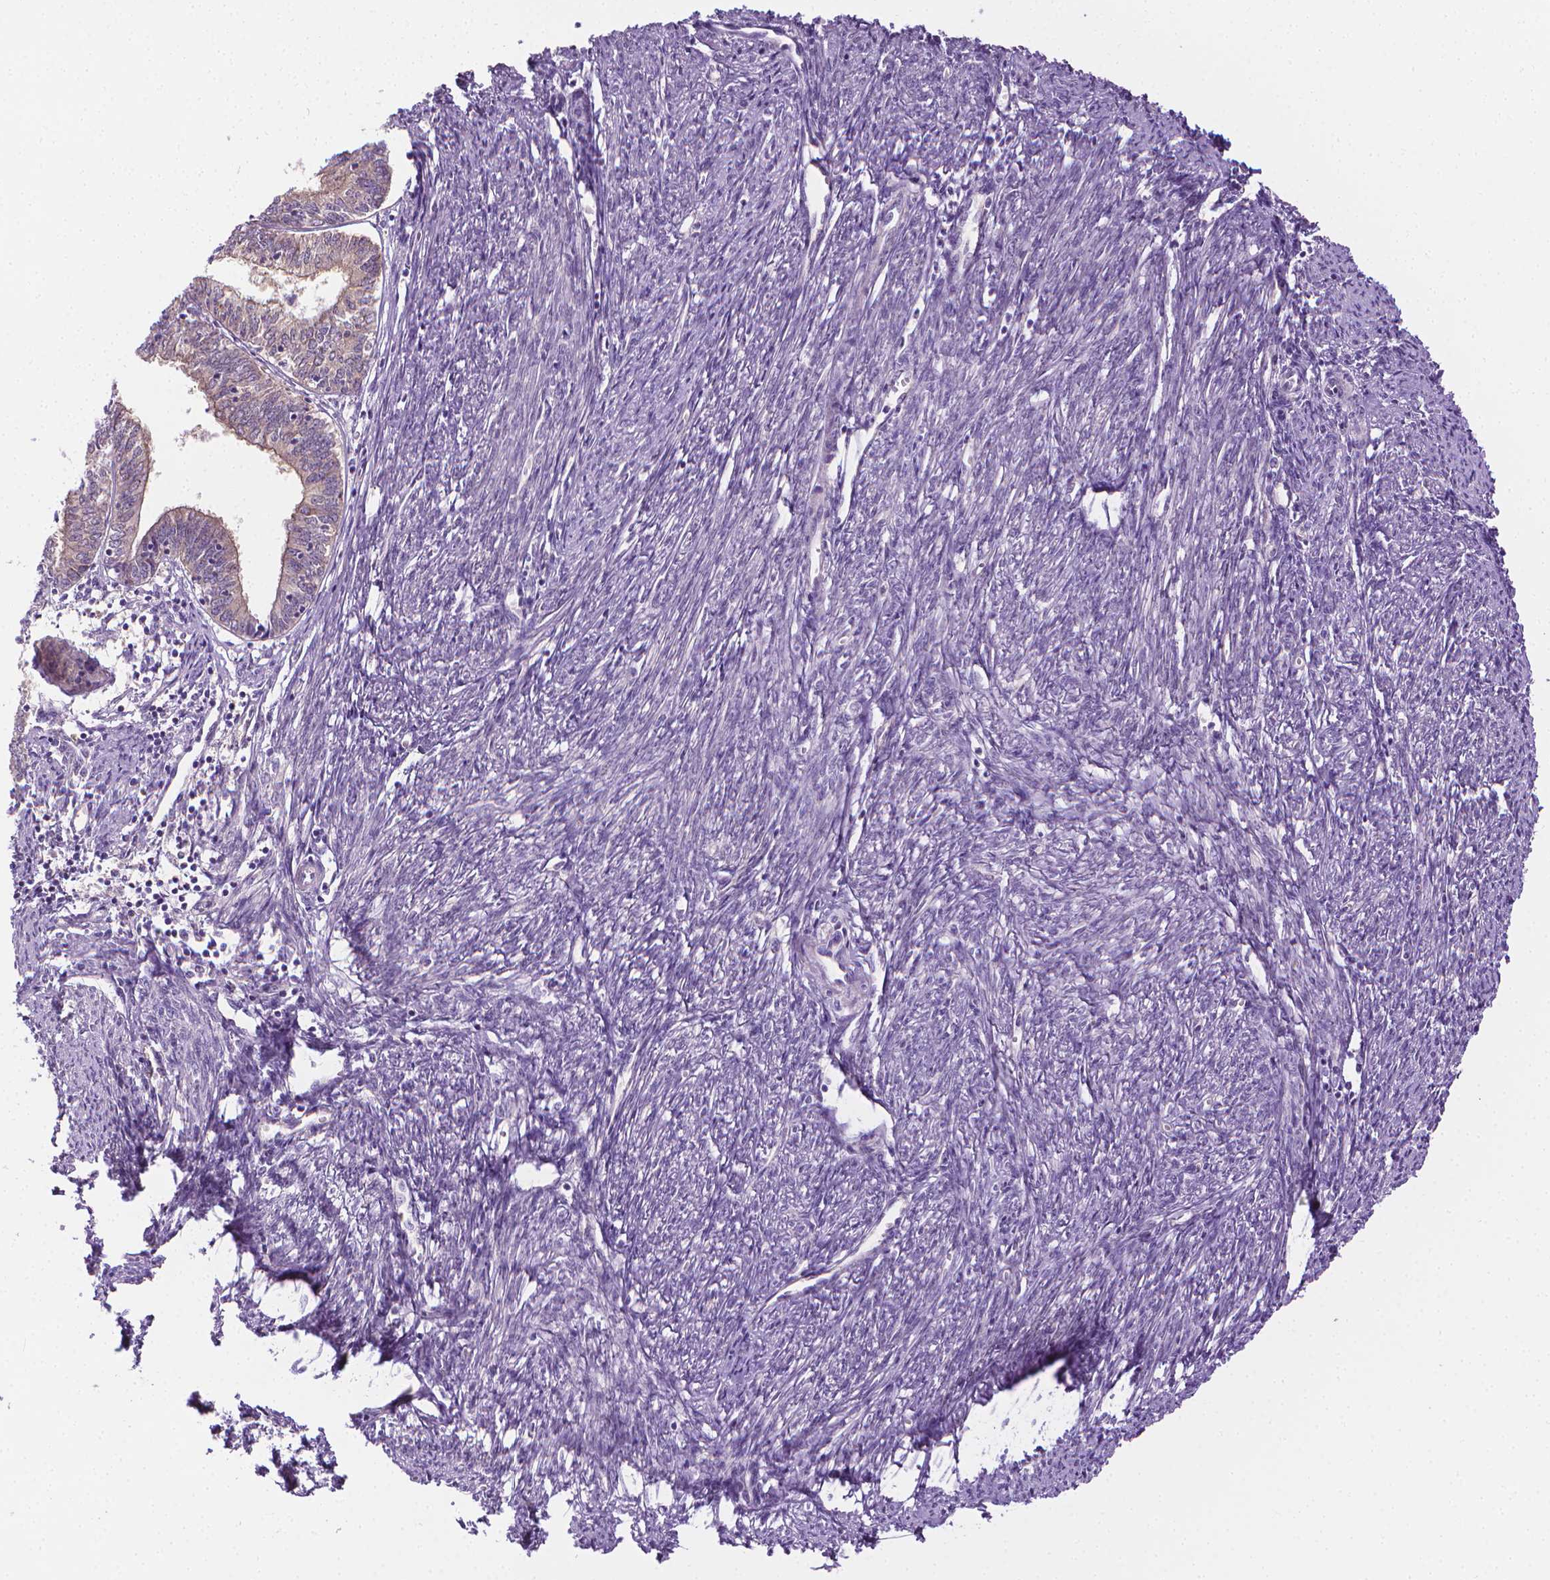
{"staining": {"intensity": "weak", "quantity": "<25%", "location": "cytoplasmic/membranous"}, "tissue": "endometrial cancer", "cell_type": "Tumor cells", "image_type": "cancer", "snomed": [{"axis": "morphology", "description": "Adenocarcinoma, NOS"}, {"axis": "topography", "description": "Endometrium"}], "caption": "Micrograph shows no protein staining in tumor cells of endometrial cancer (adenocarcinoma) tissue.", "gene": "MCOLN3", "patient": {"sex": "female", "age": 61}}